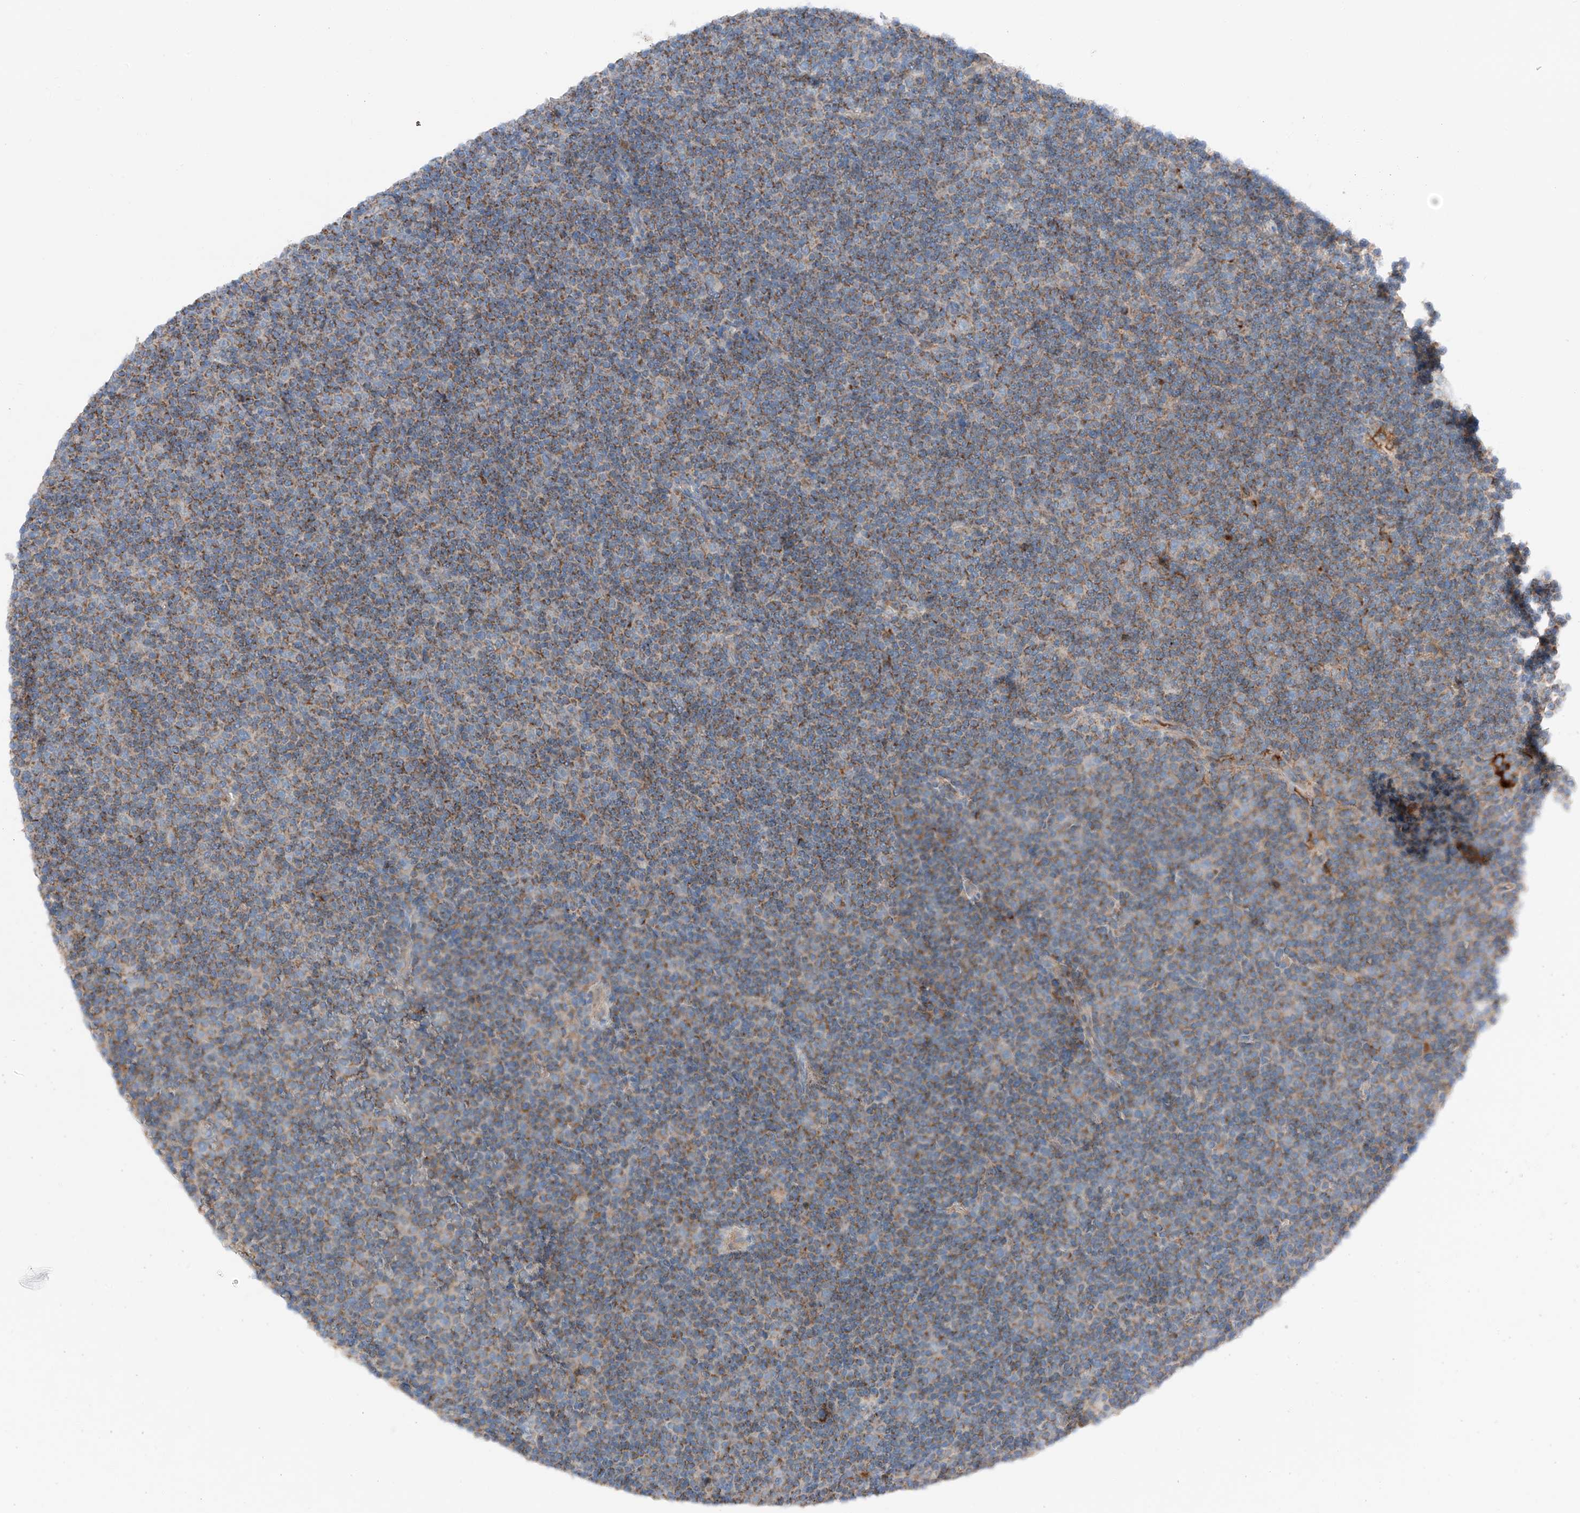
{"staining": {"intensity": "moderate", "quantity": "25%-75%", "location": "cytoplasmic/membranous"}, "tissue": "lymphoma", "cell_type": "Tumor cells", "image_type": "cancer", "snomed": [{"axis": "morphology", "description": "Malignant lymphoma, non-Hodgkin's type, Low grade"}, {"axis": "topography", "description": "Lymph node"}], "caption": "IHC histopathology image of neoplastic tissue: lymphoma stained using IHC reveals medium levels of moderate protein expression localized specifically in the cytoplasmic/membranous of tumor cells, appearing as a cytoplasmic/membranous brown color.", "gene": "MRAP", "patient": {"sex": "female", "age": 67}}